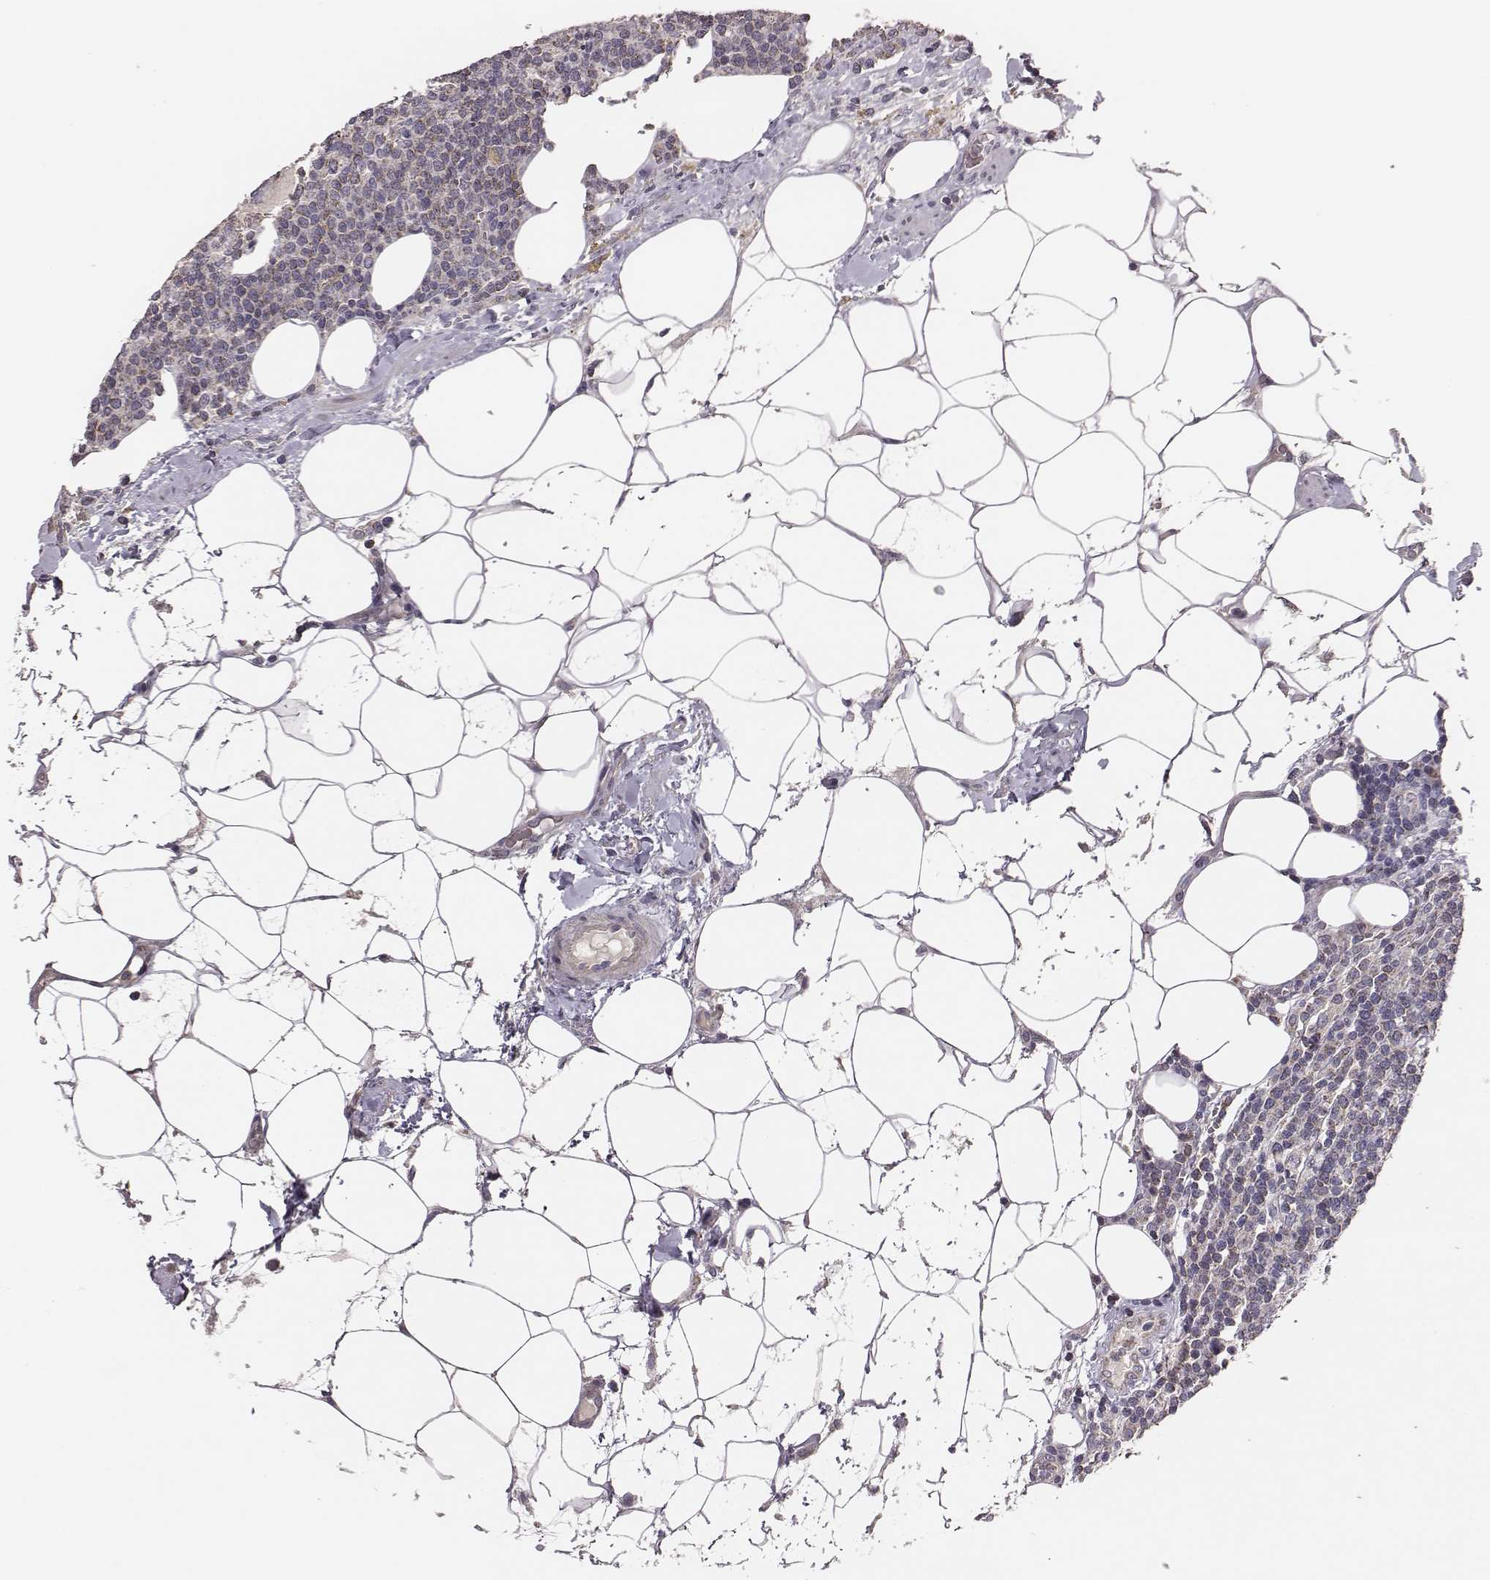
{"staining": {"intensity": "negative", "quantity": "none", "location": "none"}, "tissue": "lymphoma", "cell_type": "Tumor cells", "image_type": "cancer", "snomed": [{"axis": "morphology", "description": "Malignant lymphoma, non-Hodgkin's type, High grade"}, {"axis": "topography", "description": "Lymph node"}], "caption": "This is a histopathology image of immunohistochemistry (IHC) staining of malignant lymphoma, non-Hodgkin's type (high-grade), which shows no positivity in tumor cells. The staining is performed using DAB (3,3'-diaminobenzidine) brown chromogen with nuclei counter-stained in using hematoxylin.", "gene": "HAVCR1", "patient": {"sex": "male", "age": 61}}